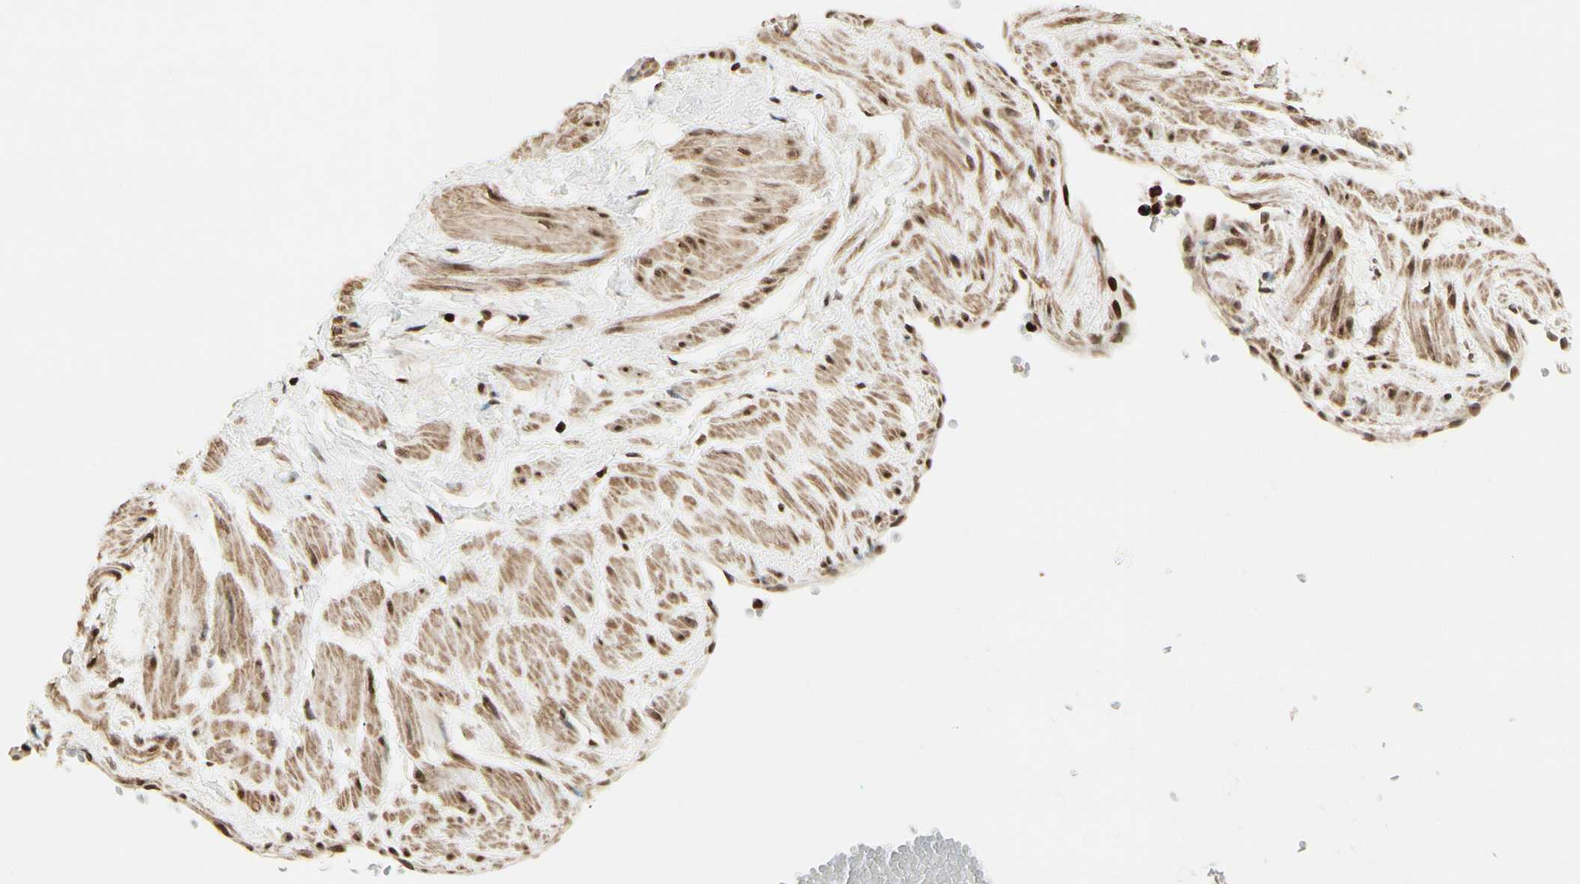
{"staining": {"intensity": "strong", "quantity": ">75%", "location": "nuclear"}, "tissue": "adipose tissue", "cell_type": "Adipocytes", "image_type": "normal", "snomed": [{"axis": "morphology", "description": "Normal tissue, NOS"}, {"axis": "topography", "description": "Soft tissue"}, {"axis": "topography", "description": "Vascular tissue"}], "caption": "Adipose tissue stained with DAB (3,3'-diaminobenzidine) IHC demonstrates high levels of strong nuclear positivity in about >75% of adipocytes.", "gene": "TSHZ3", "patient": {"sex": "female", "age": 35}}